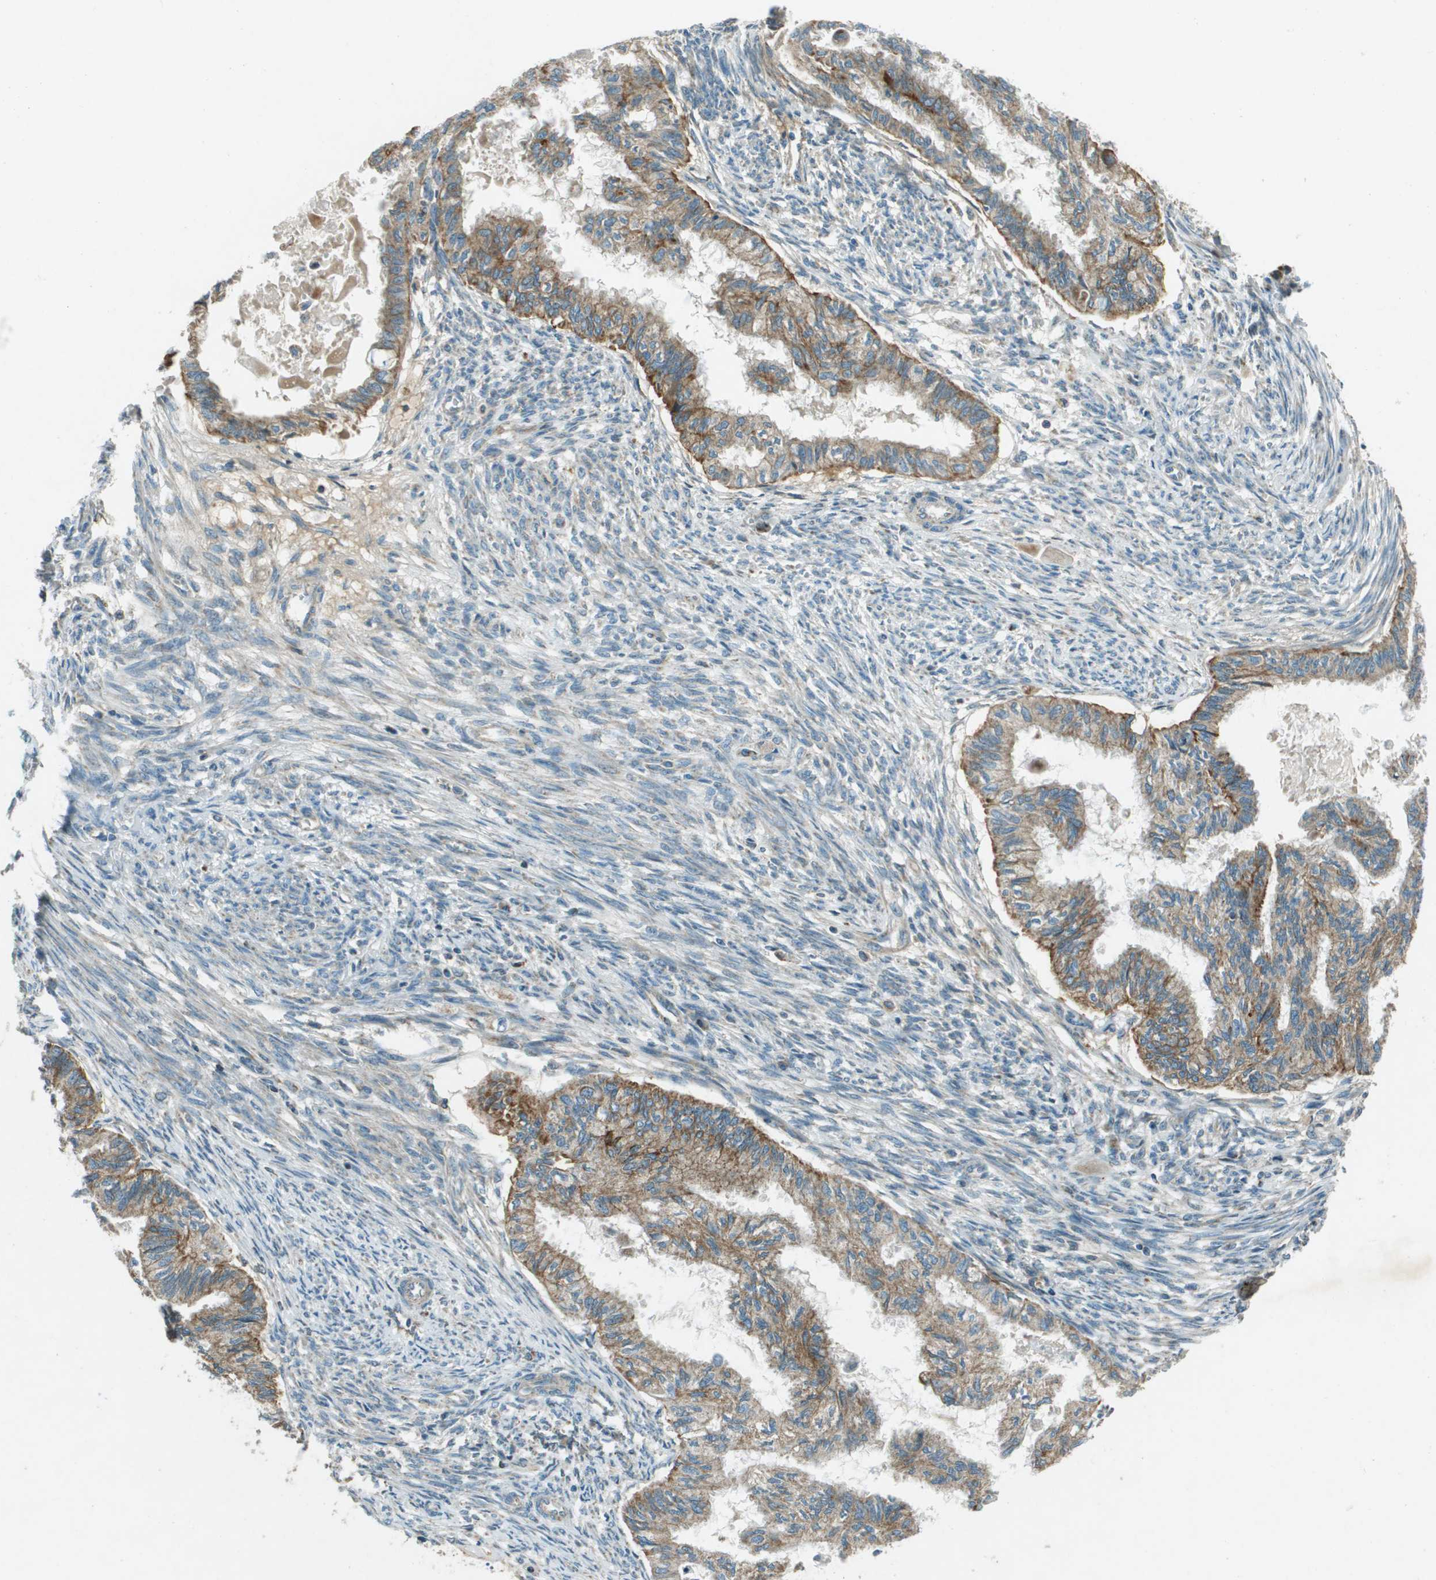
{"staining": {"intensity": "moderate", "quantity": ">75%", "location": "cytoplasmic/membranous"}, "tissue": "cervical cancer", "cell_type": "Tumor cells", "image_type": "cancer", "snomed": [{"axis": "morphology", "description": "Normal tissue, NOS"}, {"axis": "morphology", "description": "Adenocarcinoma, NOS"}, {"axis": "topography", "description": "Cervix"}, {"axis": "topography", "description": "Endometrium"}], "caption": "This histopathology image shows immunohistochemistry staining of cervical cancer (adenocarcinoma), with medium moderate cytoplasmic/membranous expression in about >75% of tumor cells.", "gene": "MIGA1", "patient": {"sex": "female", "age": 86}}